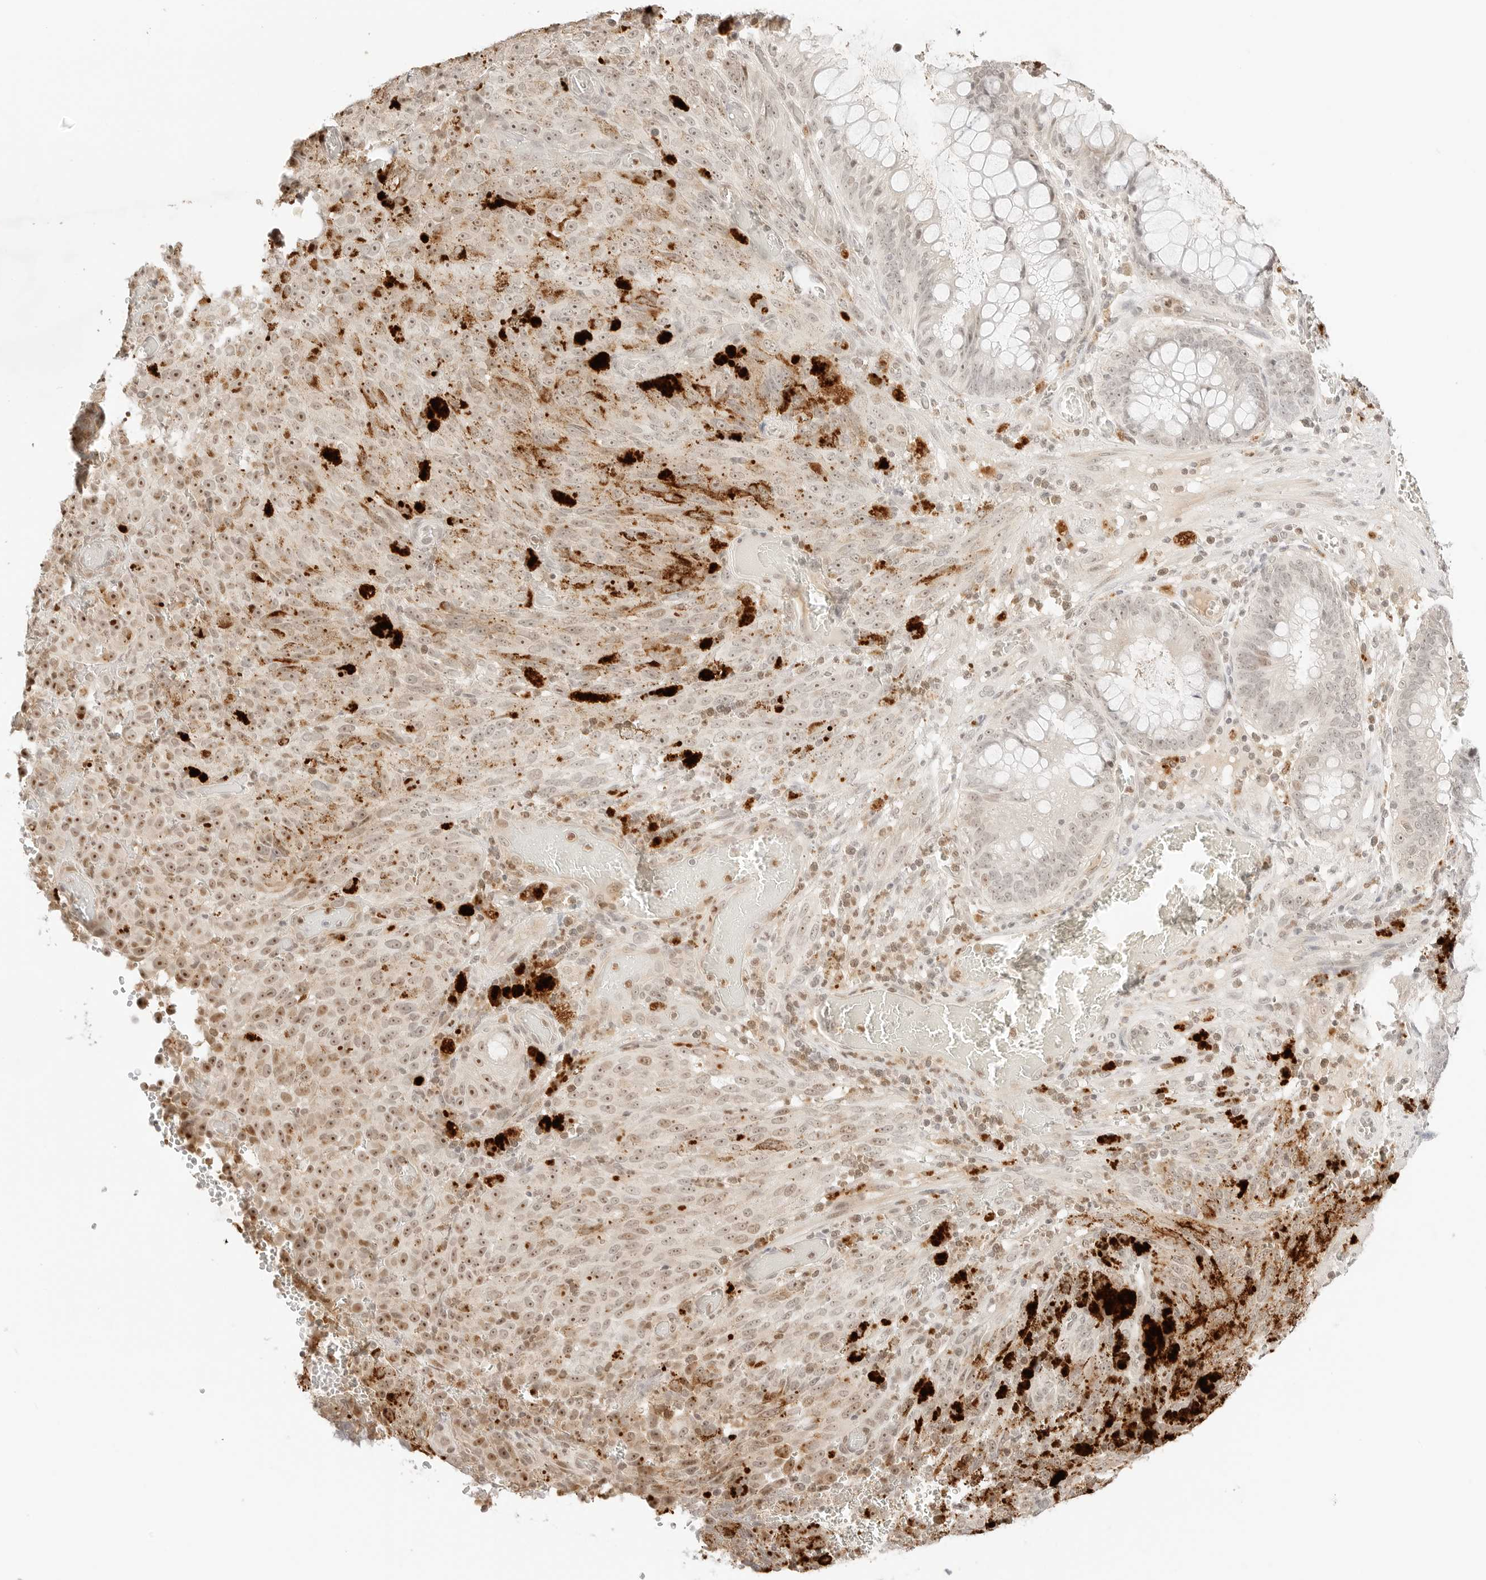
{"staining": {"intensity": "moderate", "quantity": ">75%", "location": "nuclear"}, "tissue": "melanoma", "cell_type": "Tumor cells", "image_type": "cancer", "snomed": [{"axis": "morphology", "description": "Malignant melanoma, NOS"}, {"axis": "topography", "description": "Rectum"}], "caption": "Human melanoma stained with a protein marker reveals moderate staining in tumor cells.", "gene": "RPS6KL1", "patient": {"sex": "female", "age": 81}}